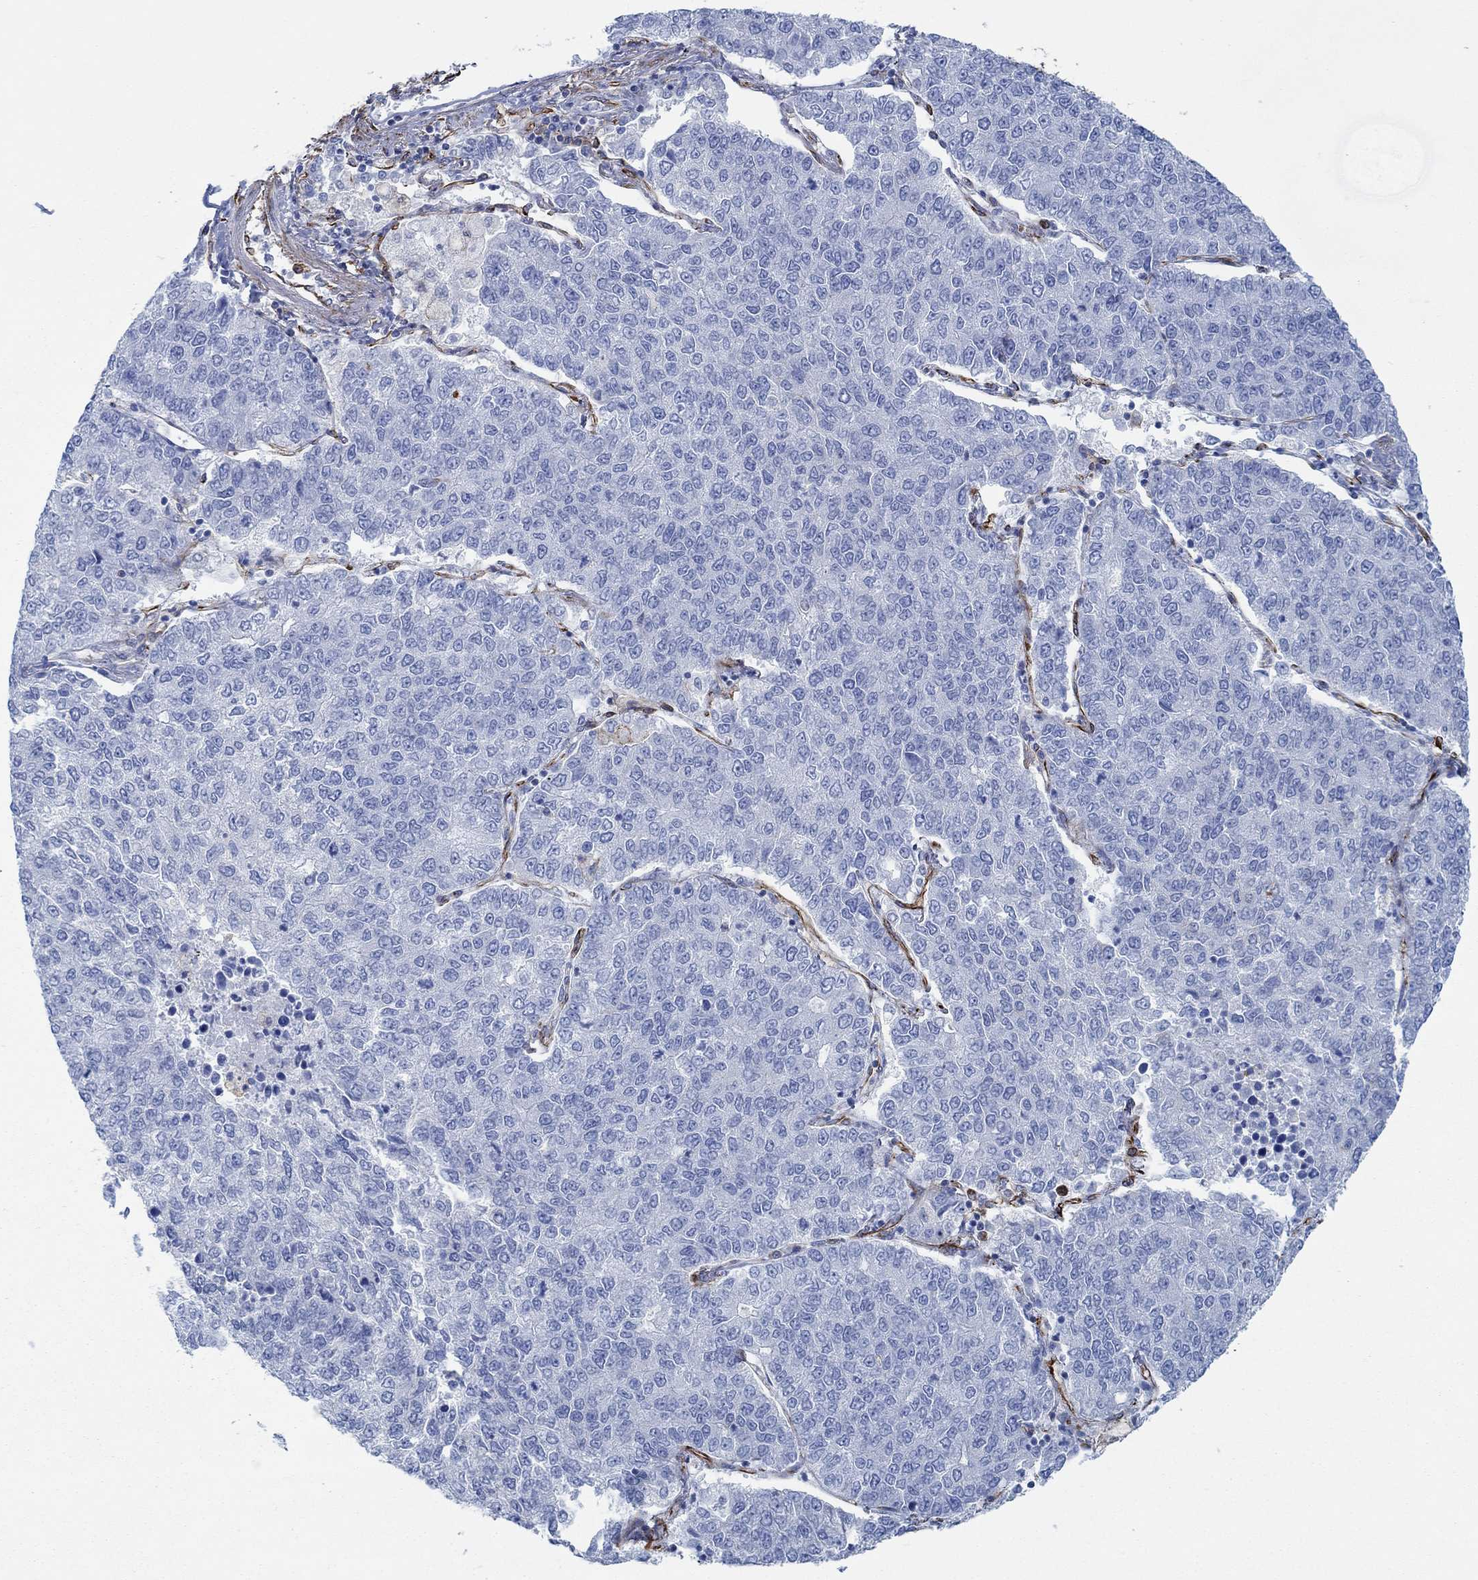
{"staining": {"intensity": "negative", "quantity": "none", "location": "none"}, "tissue": "lung cancer", "cell_type": "Tumor cells", "image_type": "cancer", "snomed": [{"axis": "morphology", "description": "Adenocarcinoma, NOS"}, {"axis": "topography", "description": "Lung"}], "caption": "The histopathology image displays no significant staining in tumor cells of lung adenocarcinoma.", "gene": "STC2", "patient": {"sex": "male", "age": 49}}